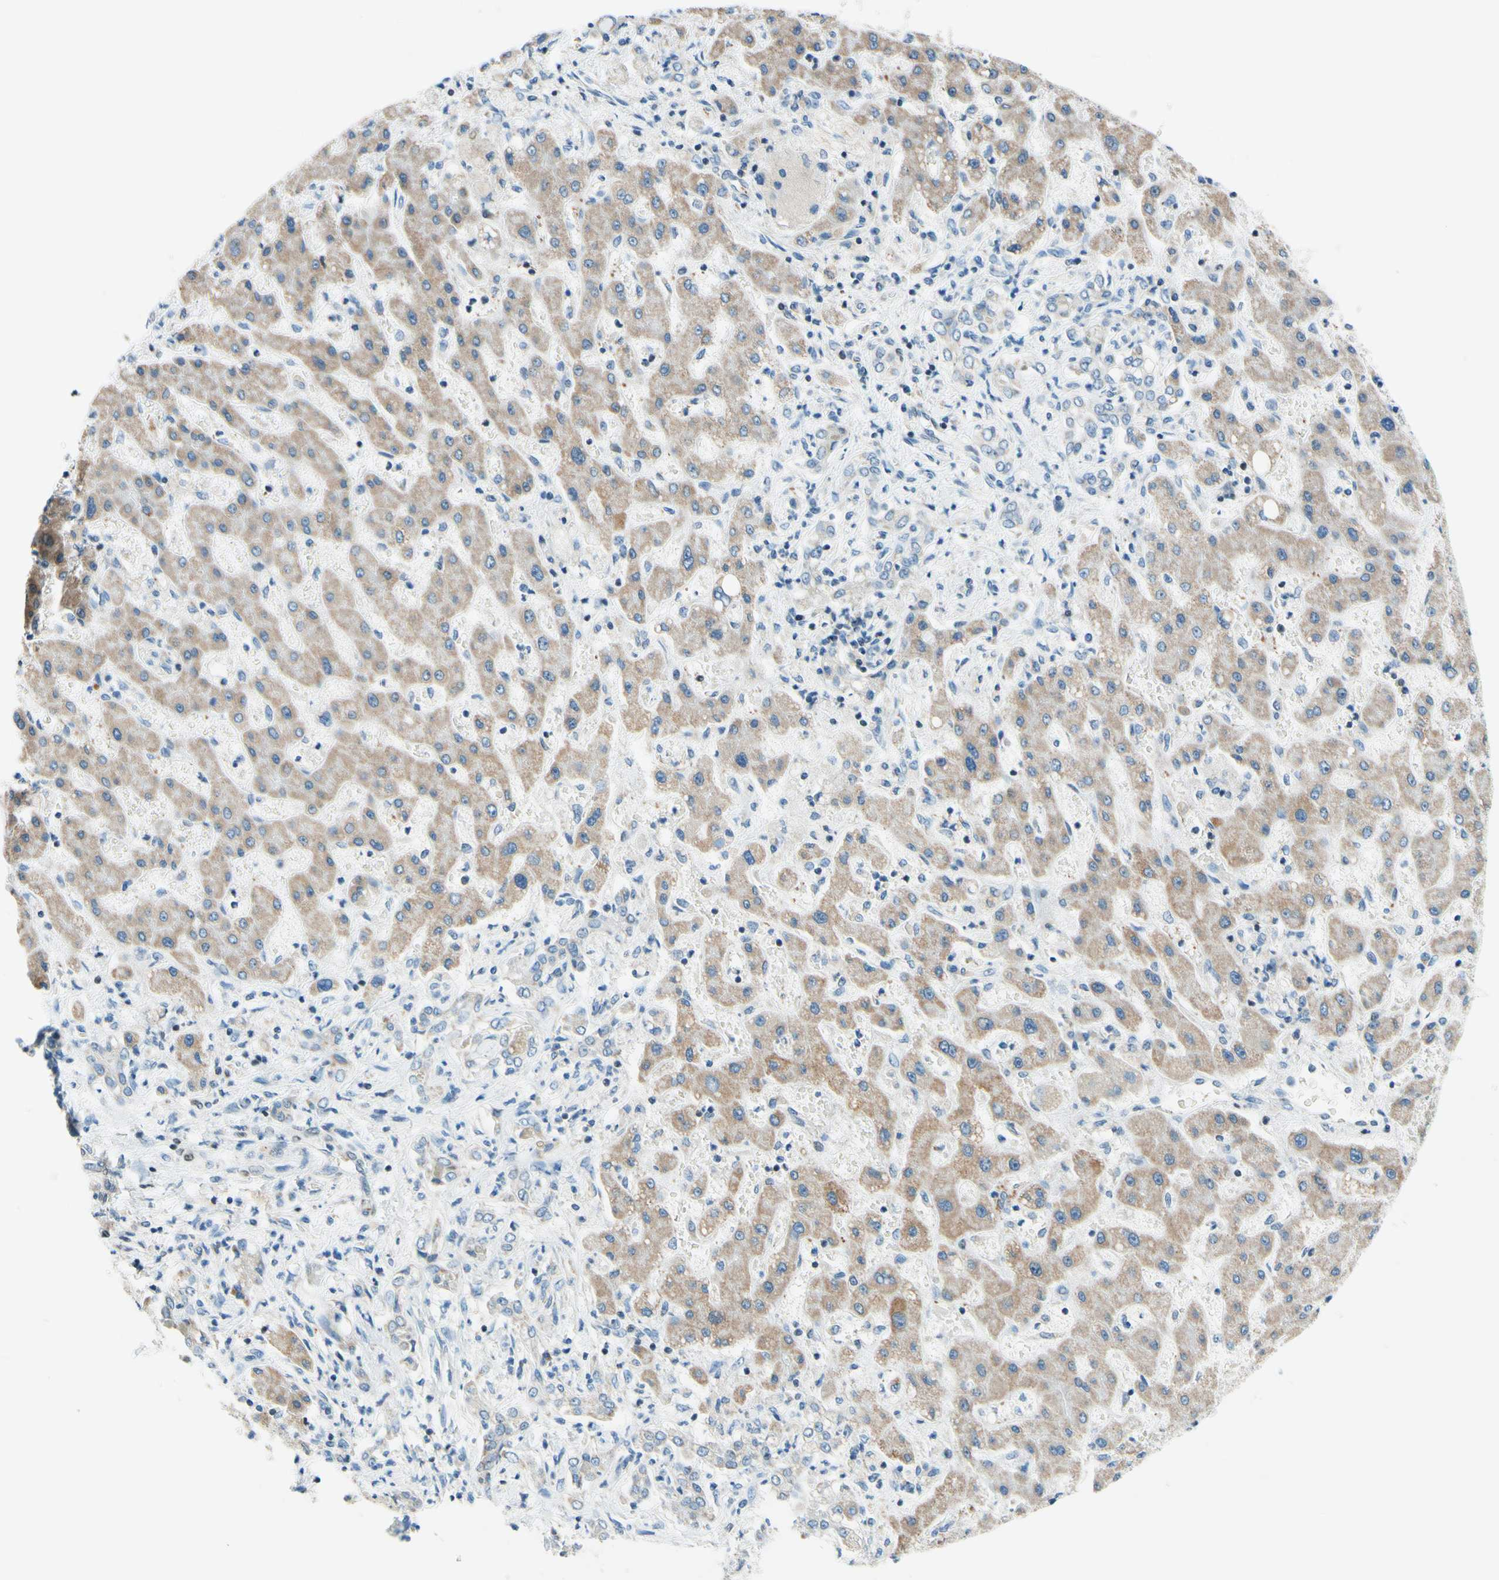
{"staining": {"intensity": "weak", "quantity": ">75%", "location": "cytoplasmic/membranous"}, "tissue": "liver cancer", "cell_type": "Tumor cells", "image_type": "cancer", "snomed": [{"axis": "morphology", "description": "Cholangiocarcinoma"}, {"axis": "topography", "description": "Liver"}], "caption": "Liver cancer stained for a protein (brown) demonstrates weak cytoplasmic/membranous positive positivity in approximately >75% of tumor cells.", "gene": "CBX7", "patient": {"sex": "male", "age": 50}}